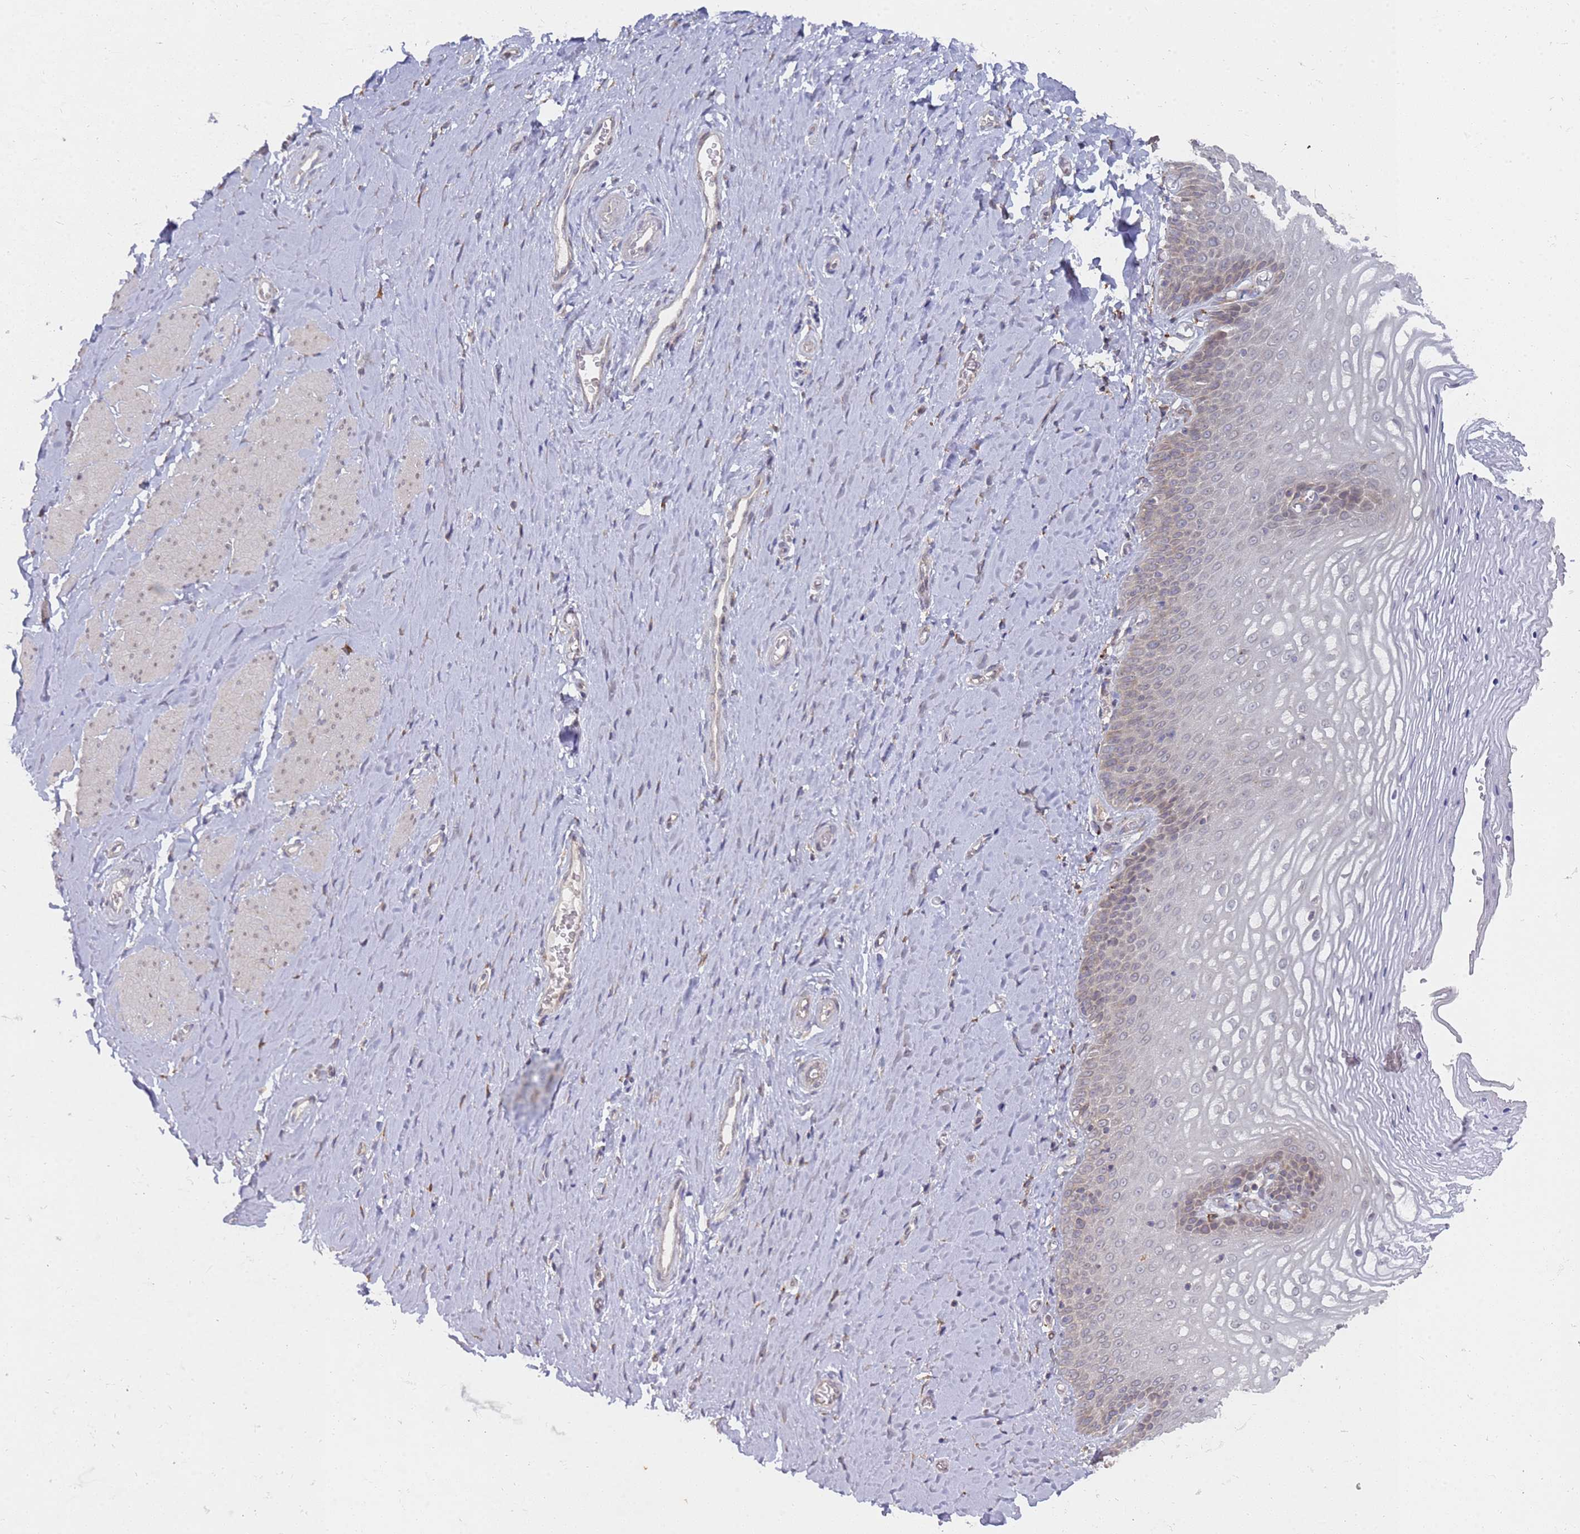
{"staining": {"intensity": "moderate", "quantity": "<25%", "location": "cytoplasmic/membranous"}, "tissue": "vagina", "cell_type": "Squamous epithelial cells", "image_type": "normal", "snomed": [{"axis": "morphology", "description": "Normal tissue, NOS"}, {"axis": "topography", "description": "Vagina"}], "caption": "Vagina was stained to show a protein in brown. There is low levels of moderate cytoplasmic/membranous staining in about <25% of squamous epithelial cells. The protein of interest is stained brown, and the nuclei are stained in blue (DAB (3,3'-diaminobenzidine) IHC with brightfield microscopy, high magnification).", "gene": "VRK2", "patient": {"sex": "female", "age": 65}}